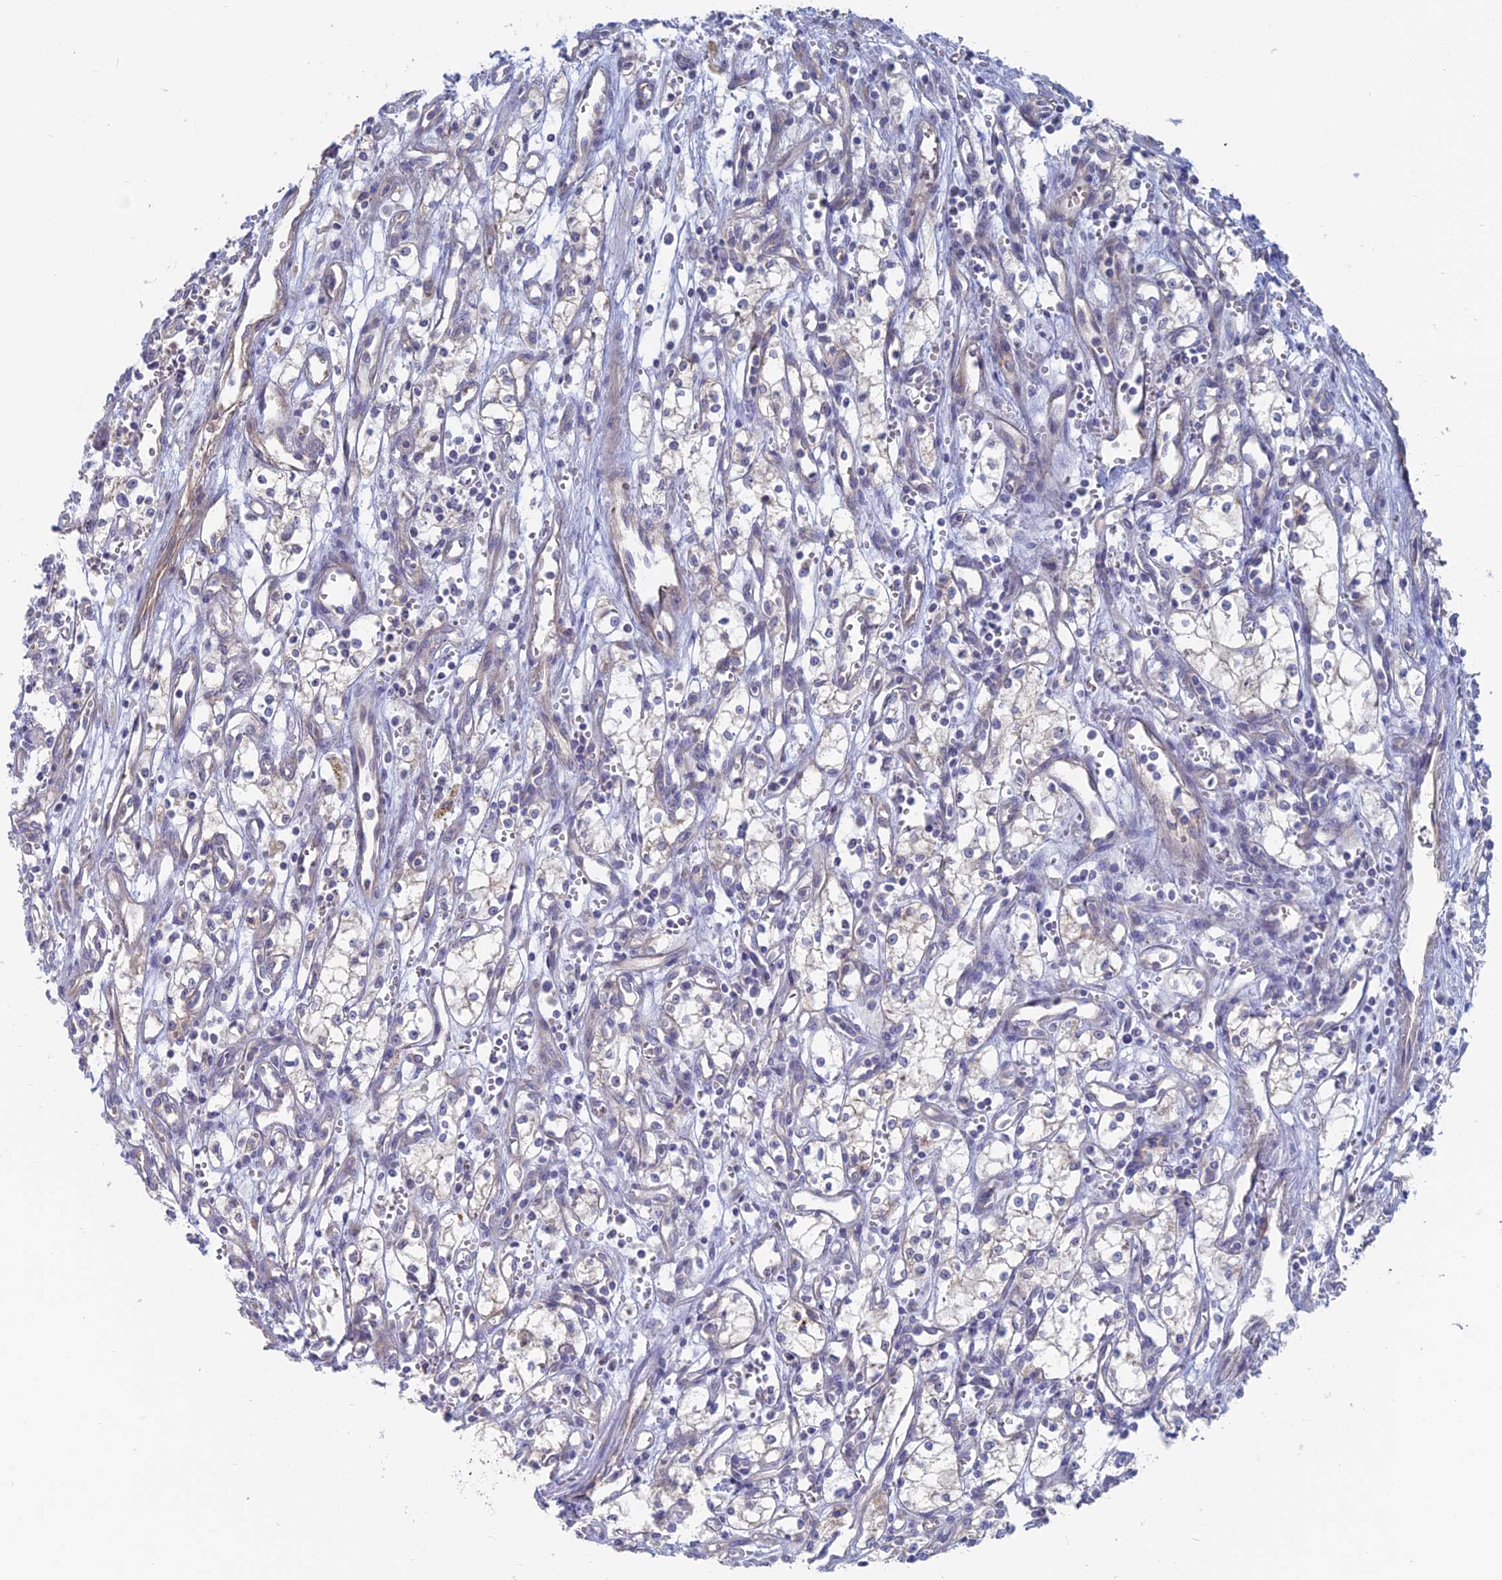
{"staining": {"intensity": "negative", "quantity": "none", "location": "none"}, "tissue": "renal cancer", "cell_type": "Tumor cells", "image_type": "cancer", "snomed": [{"axis": "morphology", "description": "Adenocarcinoma, NOS"}, {"axis": "topography", "description": "Kidney"}], "caption": "Immunohistochemistry micrograph of neoplastic tissue: renal adenocarcinoma stained with DAB (3,3'-diaminobenzidine) displays no significant protein positivity in tumor cells.", "gene": "TBC1D30", "patient": {"sex": "male", "age": 59}}